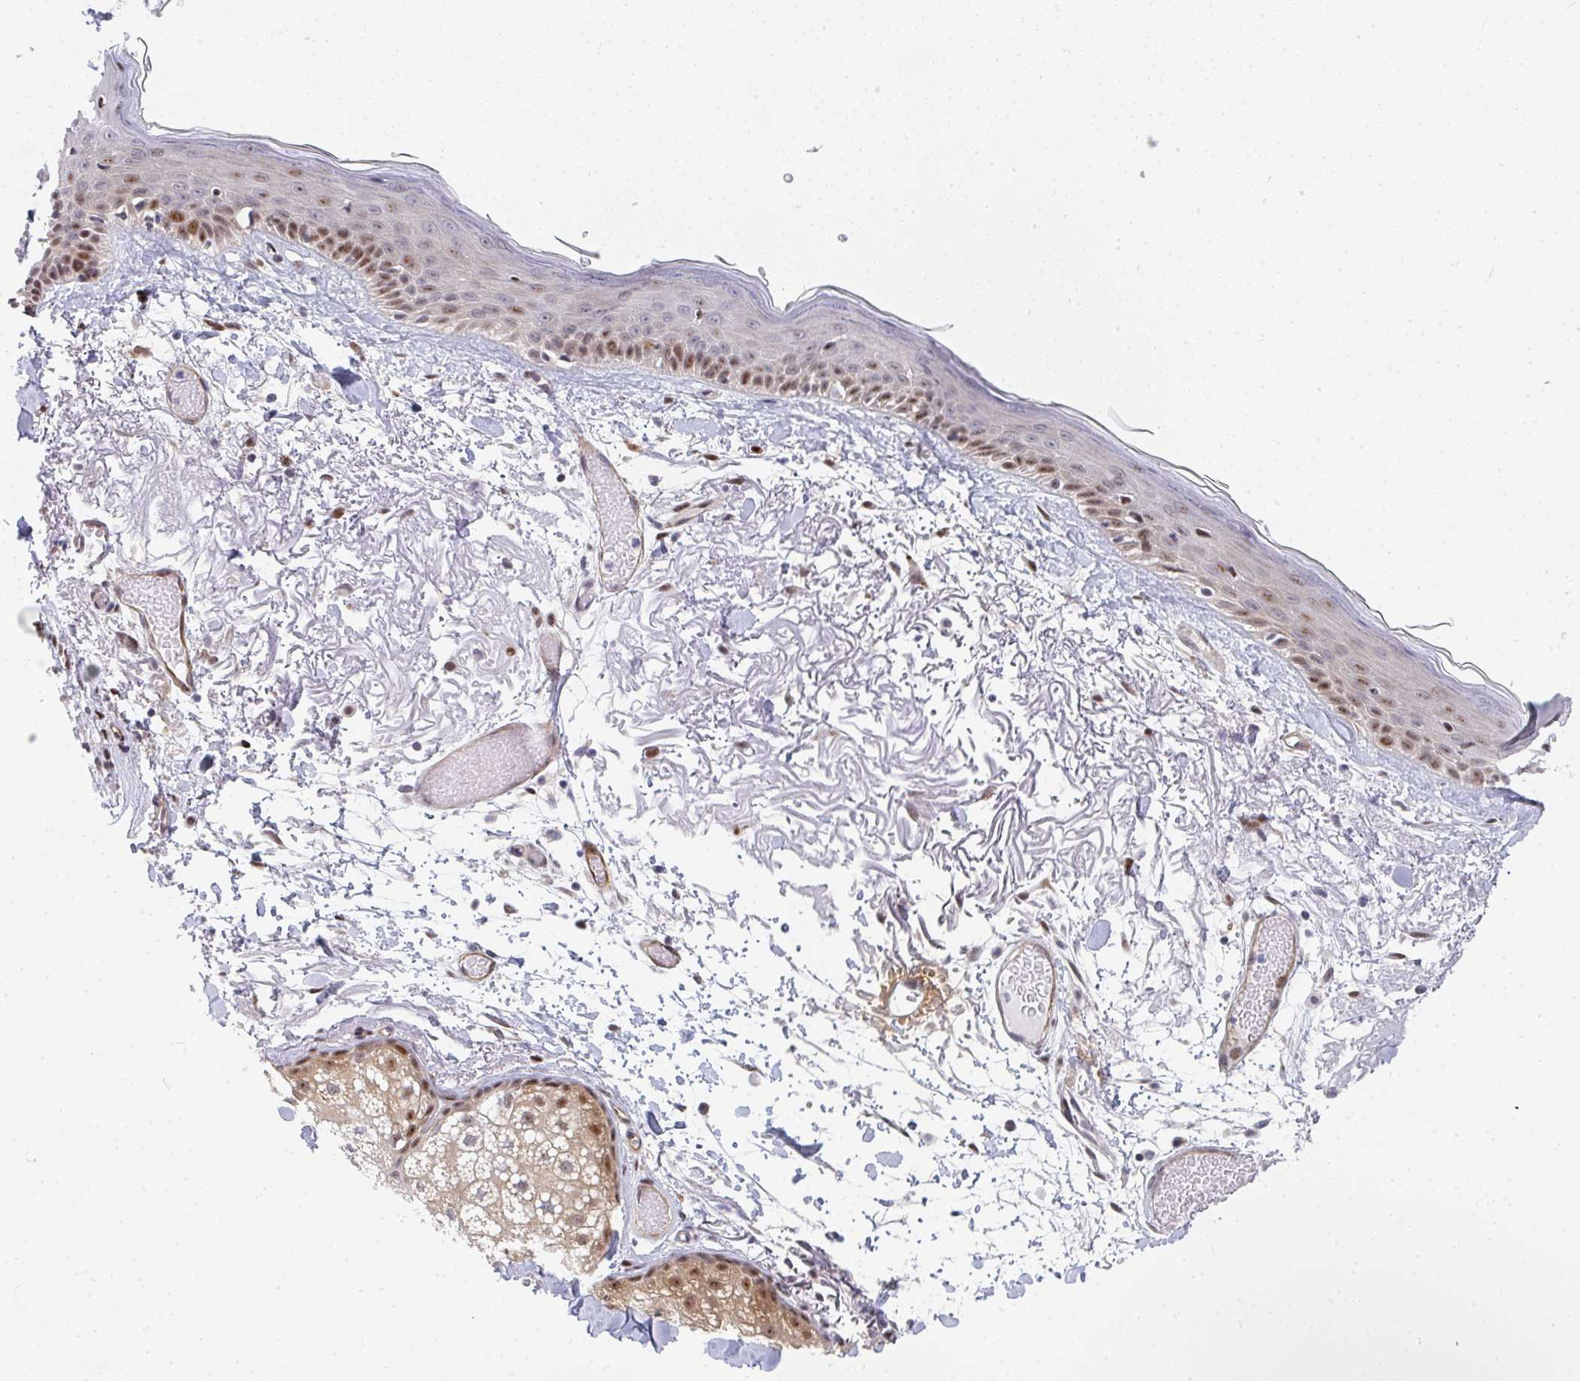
{"staining": {"intensity": "moderate", "quantity": "25%-75%", "location": "nuclear"}, "tissue": "skin", "cell_type": "Fibroblasts", "image_type": "normal", "snomed": [{"axis": "morphology", "description": "Normal tissue, NOS"}, {"axis": "topography", "description": "Skin"}], "caption": "Immunohistochemistry (IHC) micrograph of normal skin stained for a protein (brown), which exhibits medium levels of moderate nuclear staining in about 25%-75% of fibroblasts.", "gene": "ZIC3", "patient": {"sex": "male", "age": 79}}